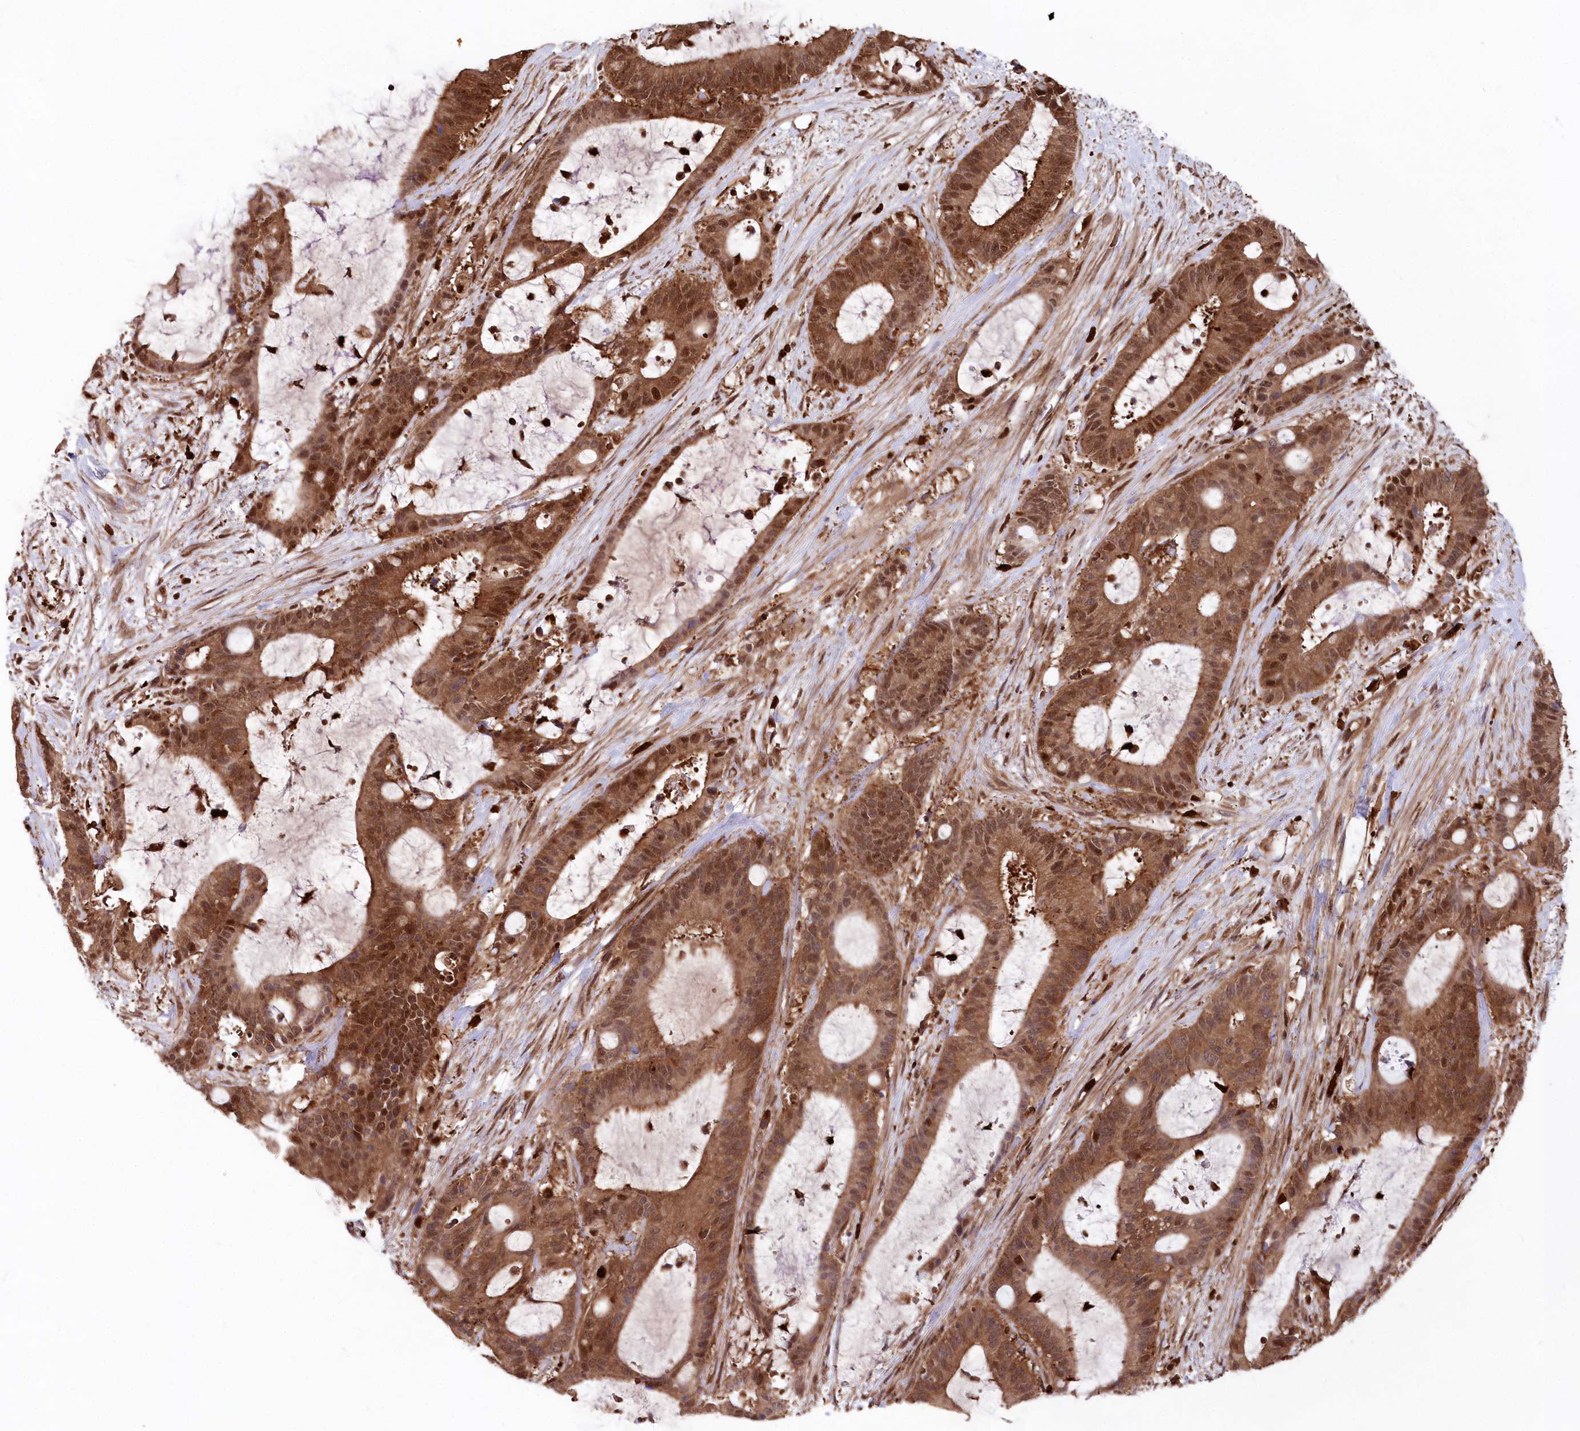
{"staining": {"intensity": "moderate", "quantity": ">75%", "location": "cytoplasmic/membranous,nuclear"}, "tissue": "liver cancer", "cell_type": "Tumor cells", "image_type": "cancer", "snomed": [{"axis": "morphology", "description": "Normal tissue, NOS"}, {"axis": "morphology", "description": "Cholangiocarcinoma"}, {"axis": "topography", "description": "Liver"}, {"axis": "topography", "description": "Peripheral nerve tissue"}], "caption": "This is a micrograph of immunohistochemistry staining of liver cholangiocarcinoma, which shows moderate expression in the cytoplasmic/membranous and nuclear of tumor cells.", "gene": "LSG1", "patient": {"sex": "female", "age": 73}}